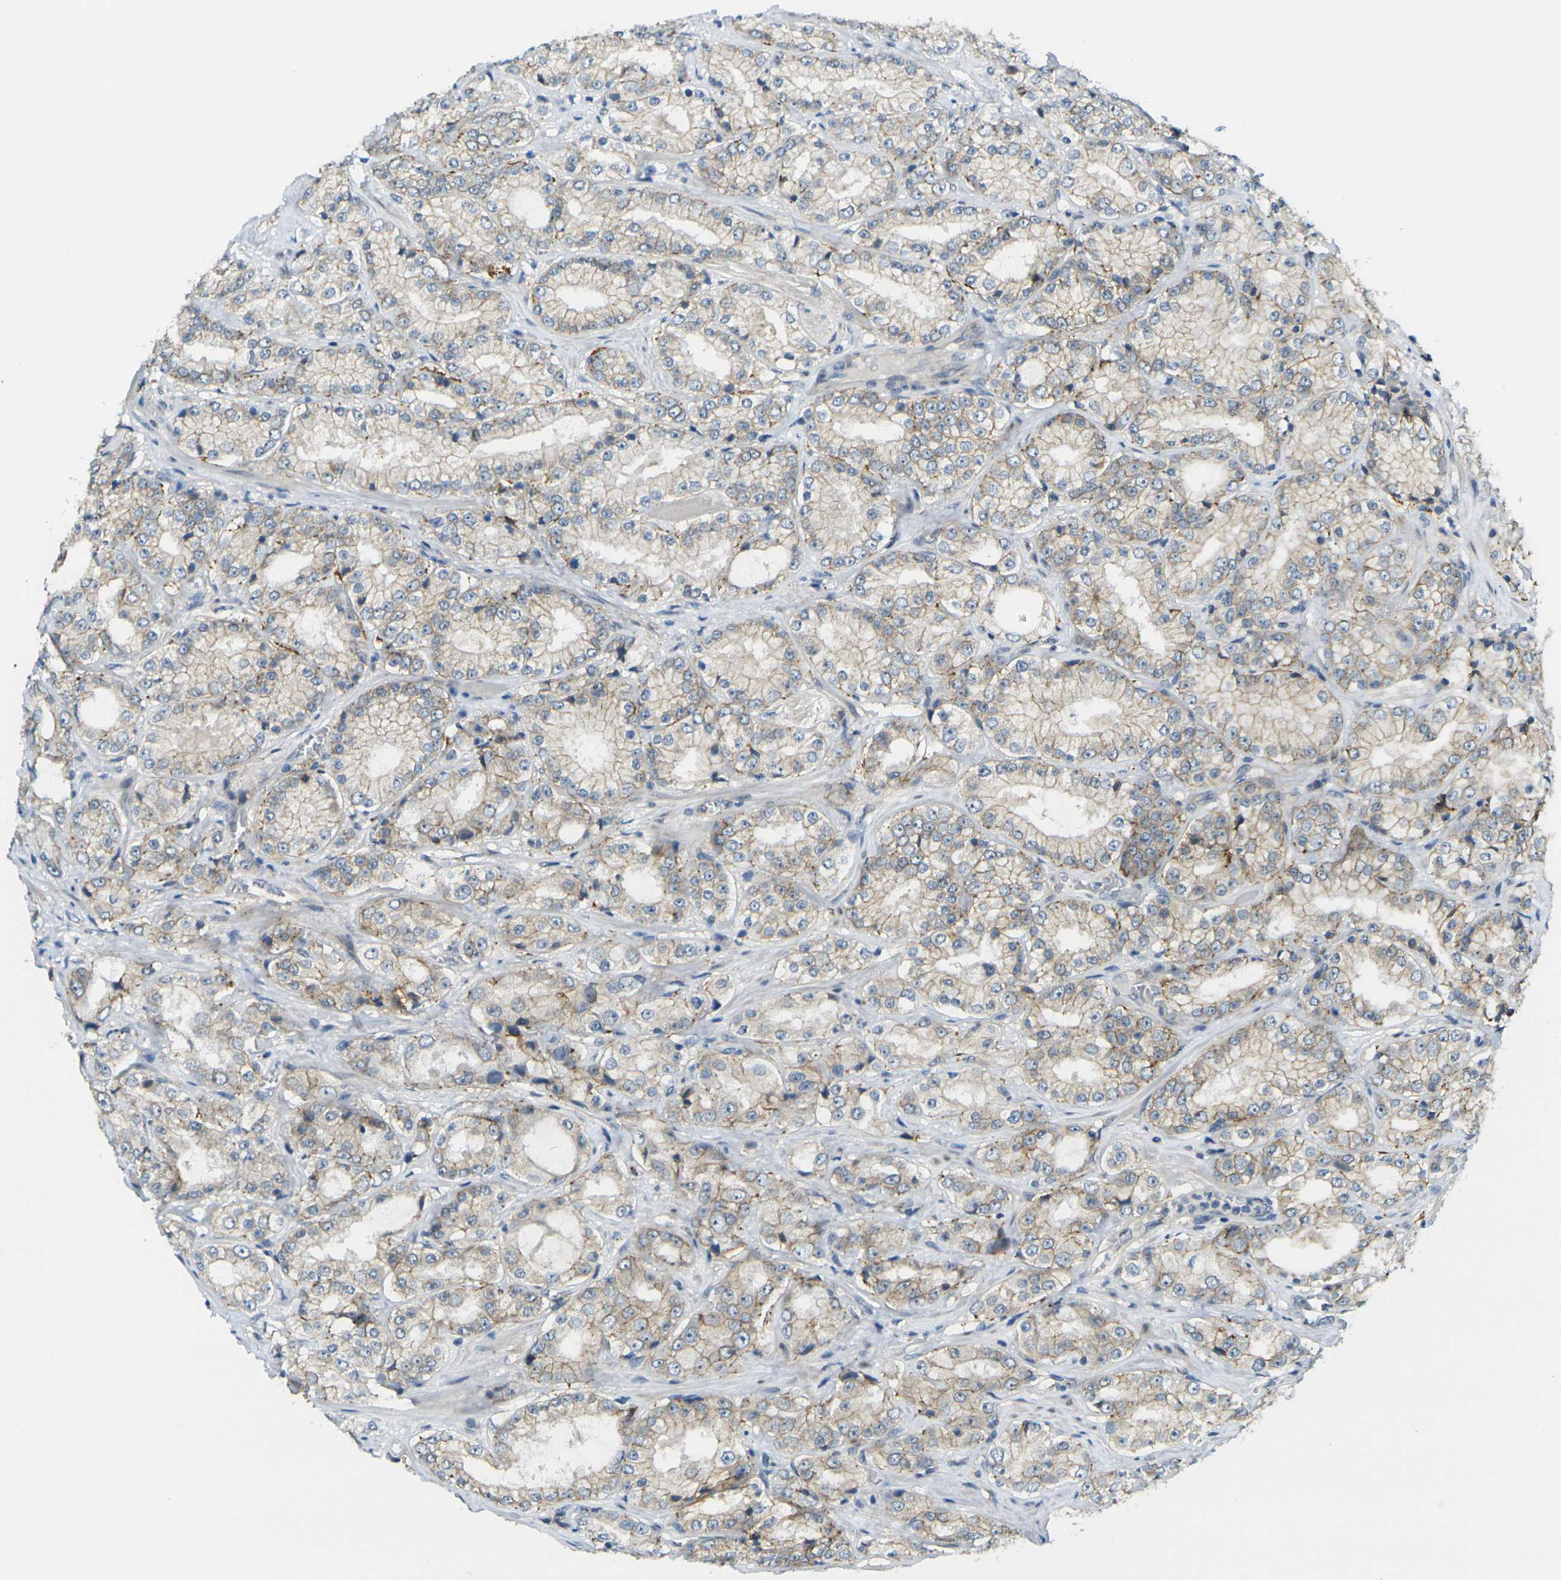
{"staining": {"intensity": "negative", "quantity": "none", "location": "none"}, "tissue": "prostate cancer", "cell_type": "Tumor cells", "image_type": "cancer", "snomed": [{"axis": "morphology", "description": "Adenocarcinoma, High grade"}, {"axis": "topography", "description": "Prostate"}], "caption": "Tumor cells are negative for protein expression in human adenocarcinoma (high-grade) (prostate).", "gene": "RHBDD1", "patient": {"sex": "male", "age": 73}}